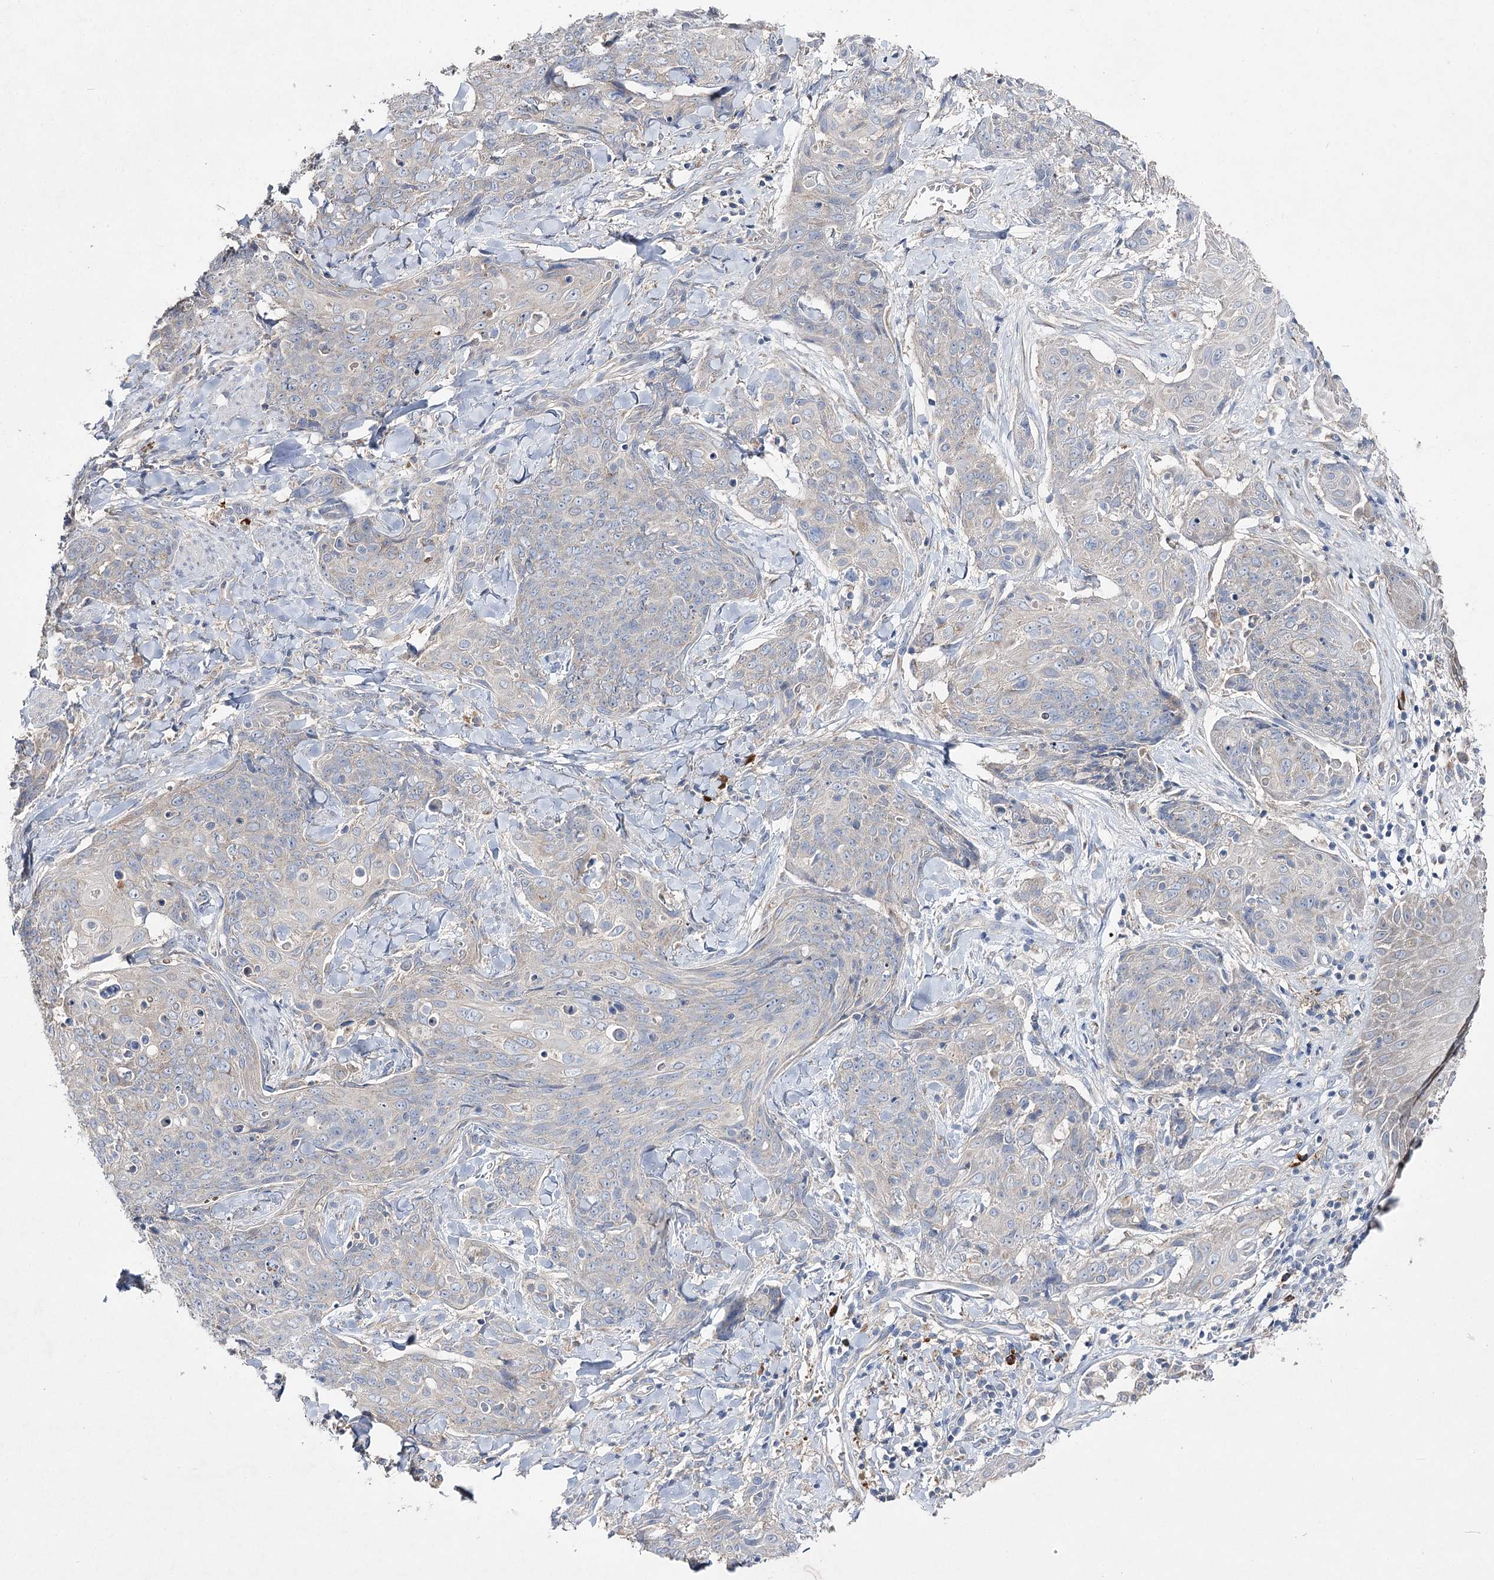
{"staining": {"intensity": "negative", "quantity": "none", "location": "none"}, "tissue": "skin cancer", "cell_type": "Tumor cells", "image_type": "cancer", "snomed": [{"axis": "morphology", "description": "Squamous cell carcinoma, NOS"}, {"axis": "topography", "description": "Skin"}, {"axis": "topography", "description": "Vulva"}], "caption": "Immunohistochemistry (IHC) of skin cancer shows no positivity in tumor cells.", "gene": "IL1RAP", "patient": {"sex": "female", "age": 85}}